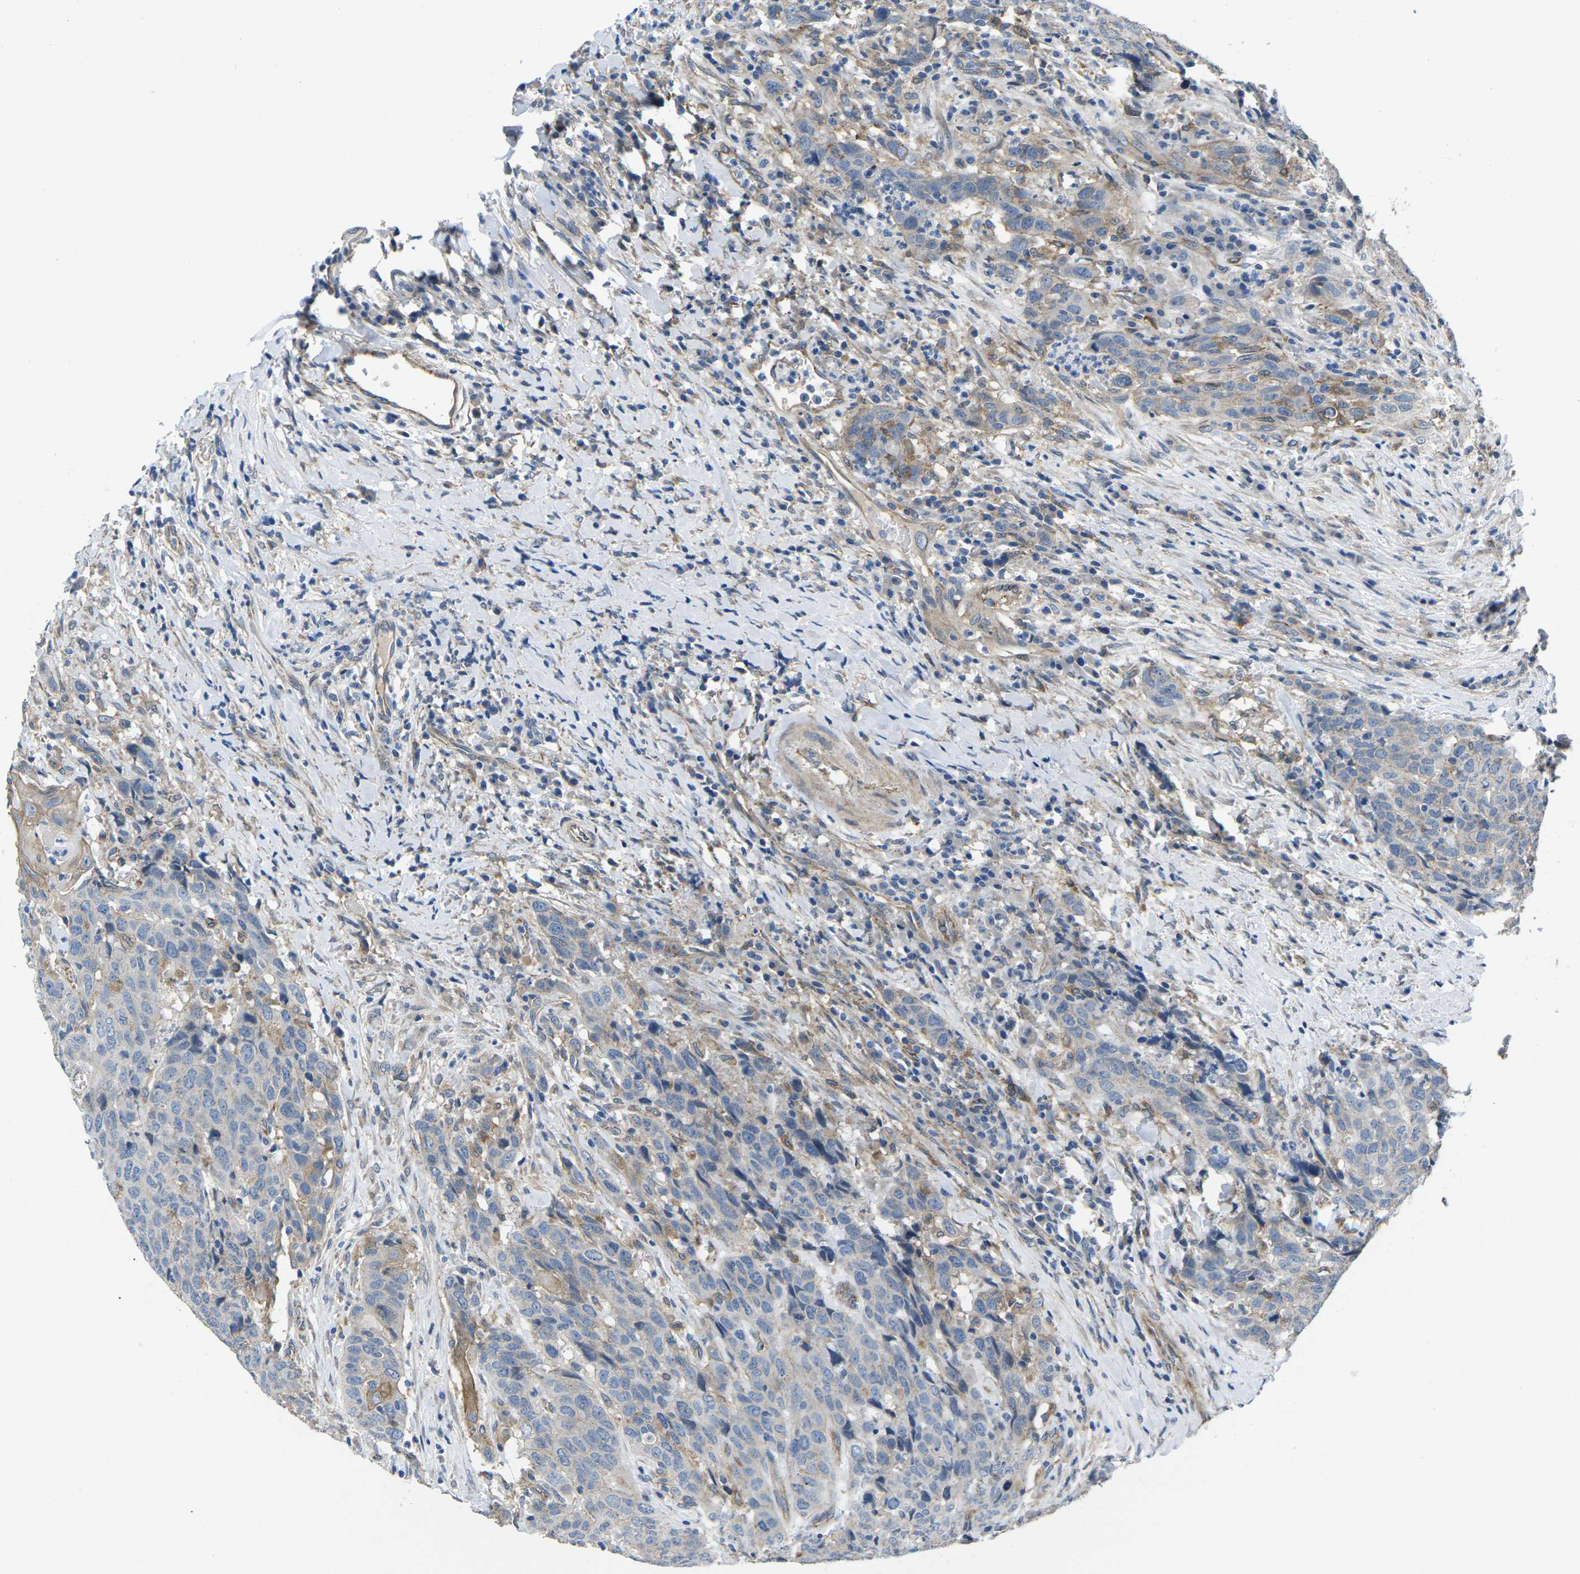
{"staining": {"intensity": "weak", "quantity": "<25%", "location": "cytoplasmic/membranous"}, "tissue": "head and neck cancer", "cell_type": "Tumor cells", "image_type": "cancer", "snomed": [{"axis": "morphology", "description": "Squamous cell carcinoma, NOS"}, {"axis": "topography", "description": "Head-Neck"}], "caption": "This is a image of immunohistochemistry (IHC) staining of head and neck cancer (squamous cell carcinoma), which shows no expression in tumor cells.", "gene": "CTNND1", "patient": {"sex": "male", "age": 66}}